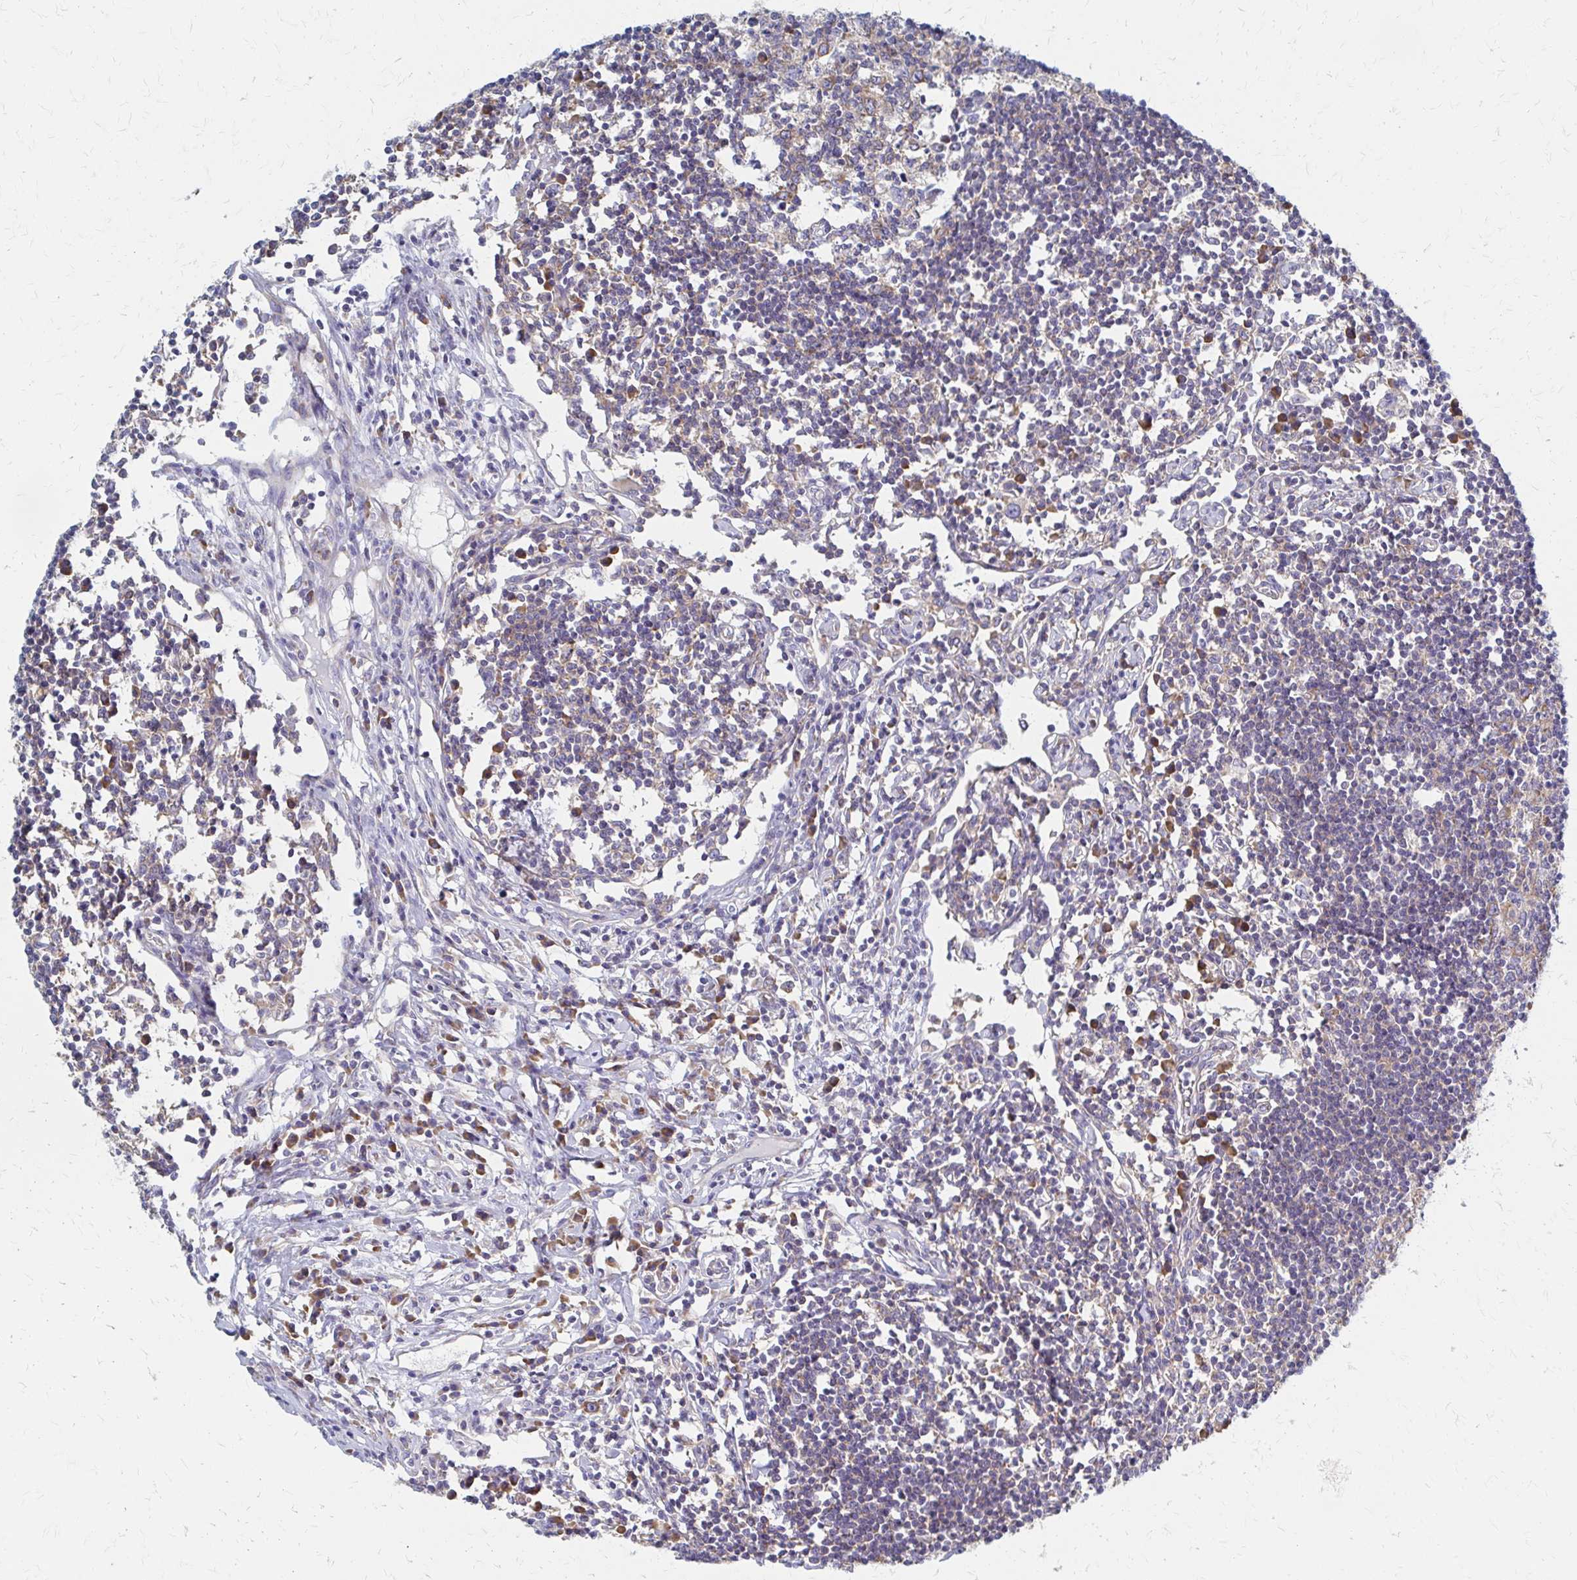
{"staining": {"intensity": "weak", "quantity": "<25%", "location": "cytoplasmic/membranous"}, "tissue": "lymph node", "cell_type": "Germinal center cells", "image_type": "normal", "snomed": [{"axis": "morphology", "description": "Normal tissue, NOS"}, {"axis": "topography", "description": "Lymph node"}], "caption": "Protein analysis of benign lymph node demonstrates no significant expression in germinal center cells. Brightfield microscopy of immunohistochemistry (IHC) stained with DAB (brown) and hematoxylin (blue), captured at high magnification.", "gene": "RPL27A", "patient": {"sex": "male", "age": 67}}